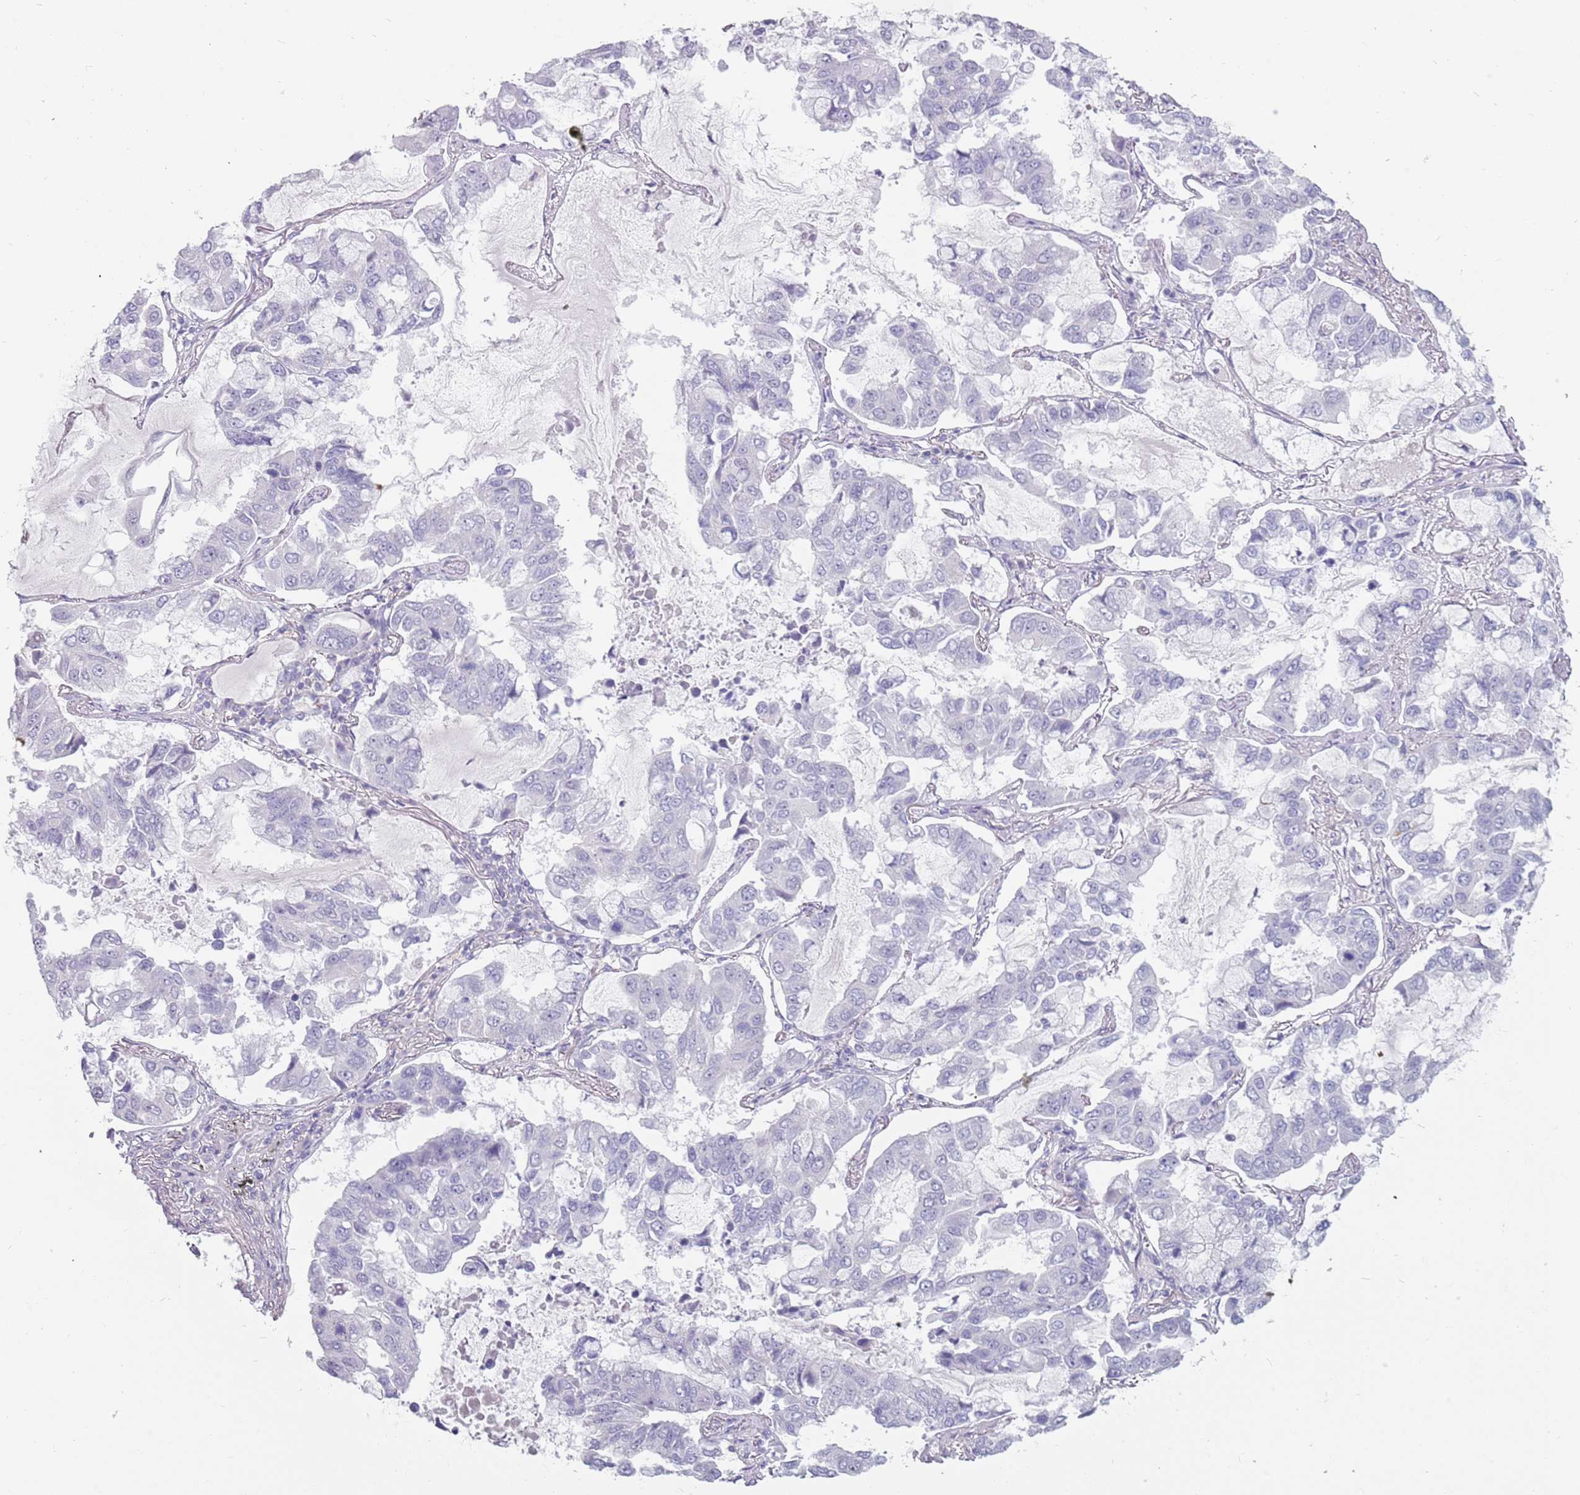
{"staining": {"intensity": "negative", "quantity": "none", "location": "none"}, "tissue": "lung cancer", "cell_type": "Tumor cells", "image_type": "cancer", "snomed": [{"axis": "morphology", "description": "Adenocarcinoma, NOS"}, {"axis": "topography", "description": "Lung"}], "caption": "A photomicrograph of lung cancer (adenocarcinoma) stained for a protein shows no brown staining in tumor cells.", "gene": "DDX4", "patient": {"sex": "male", "age": 64}}